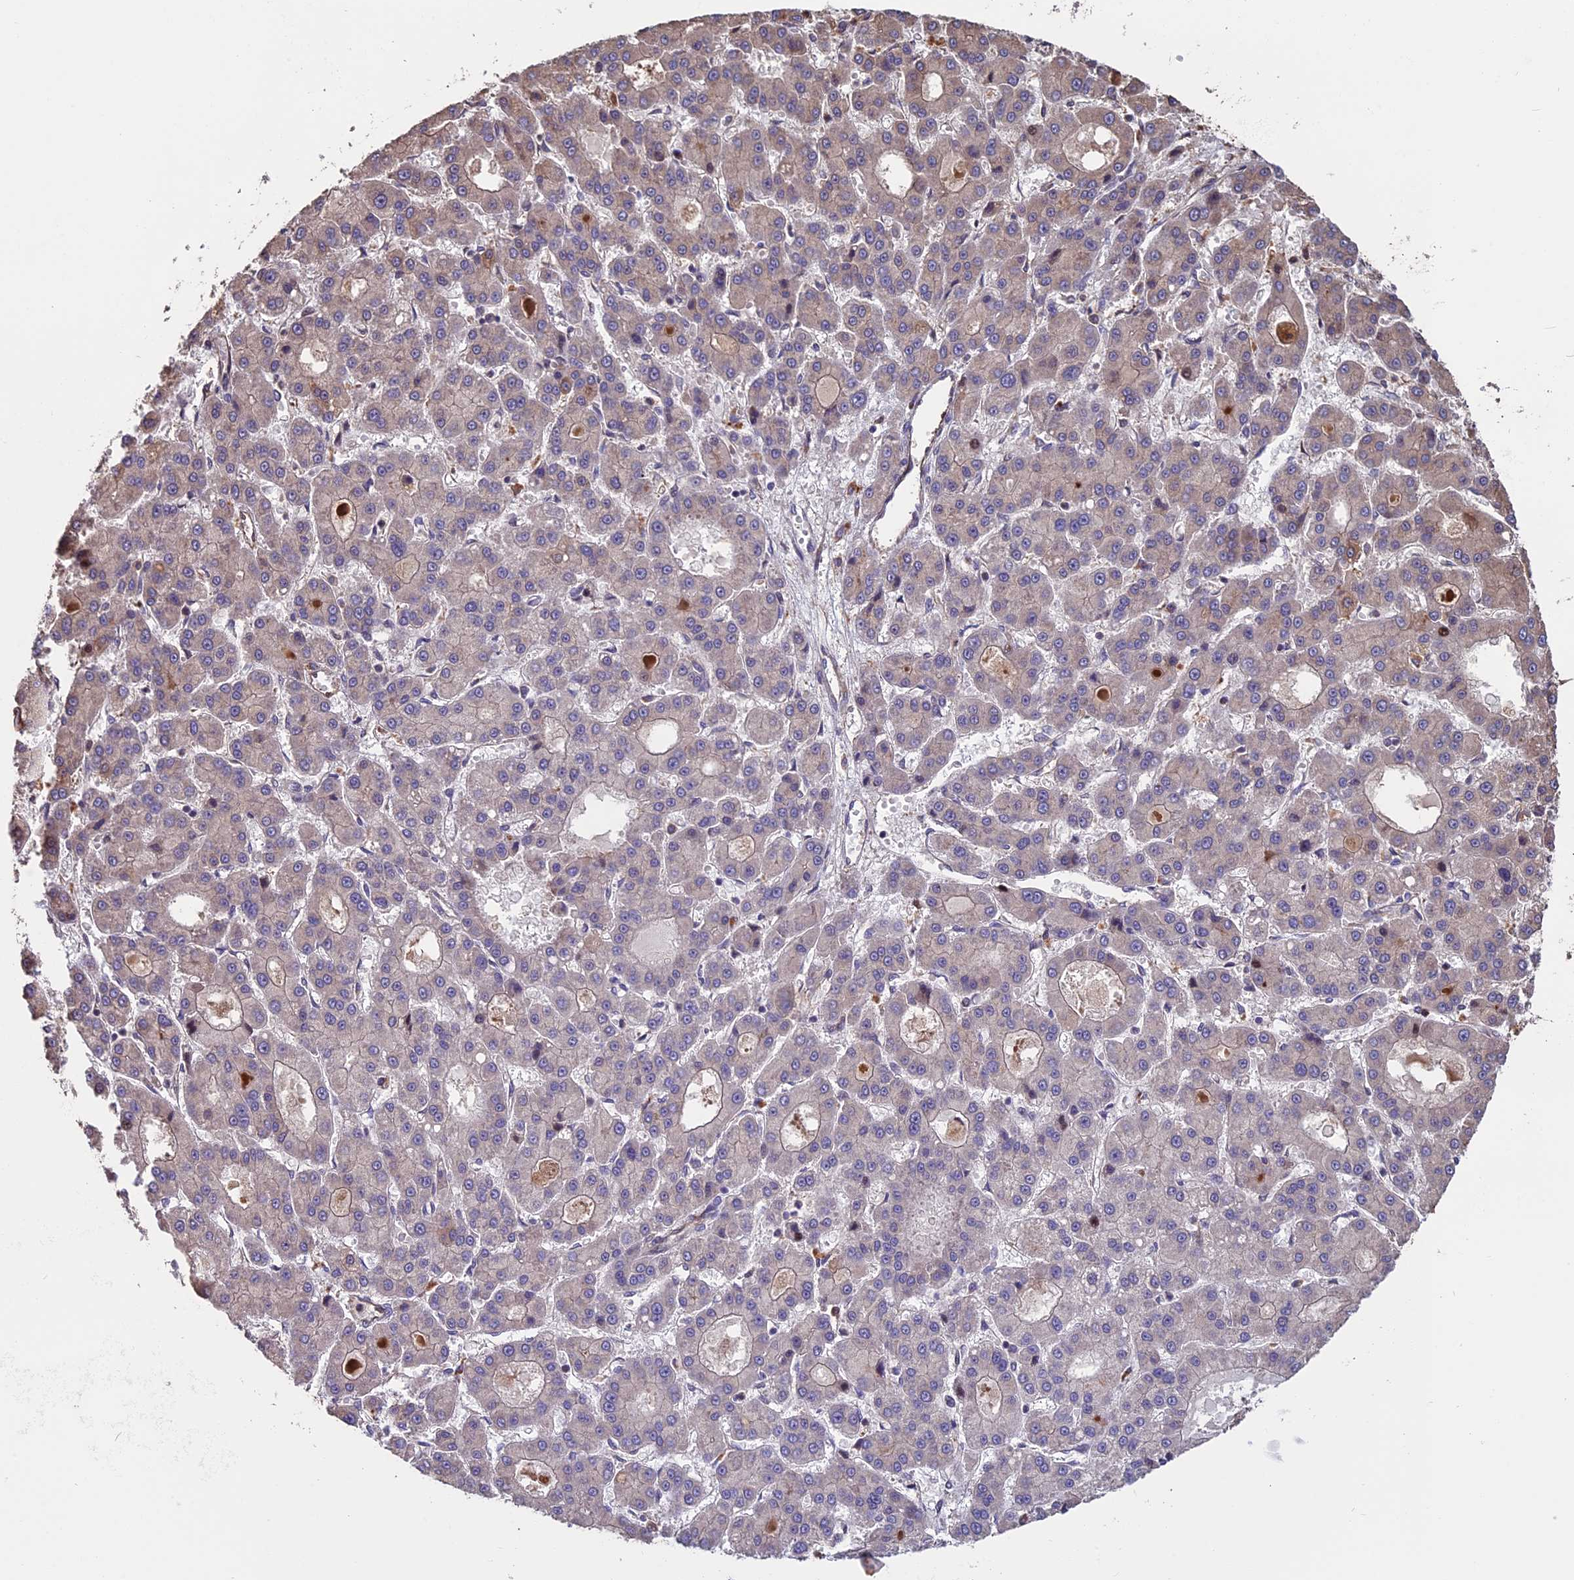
{"staining": {"intensity": "weak", "quantity": "<25%", "location": "cytoplasmic/membranous"}, "tissue": "liver cancer", "cell_type": "Tumor cells", "image_type": "cancer", "snomed": [{"axis": "morphology", "description": "Carcinoma, Hepatocellular, NOS"}, {"axis": "topography", "description": "Liver"}], "caption": "There is no significant expression in tumor cells of hepatocellular carcinoma (liver).", "gene": "VWA3A", "patient": {"sex": "male", "age": 70}}